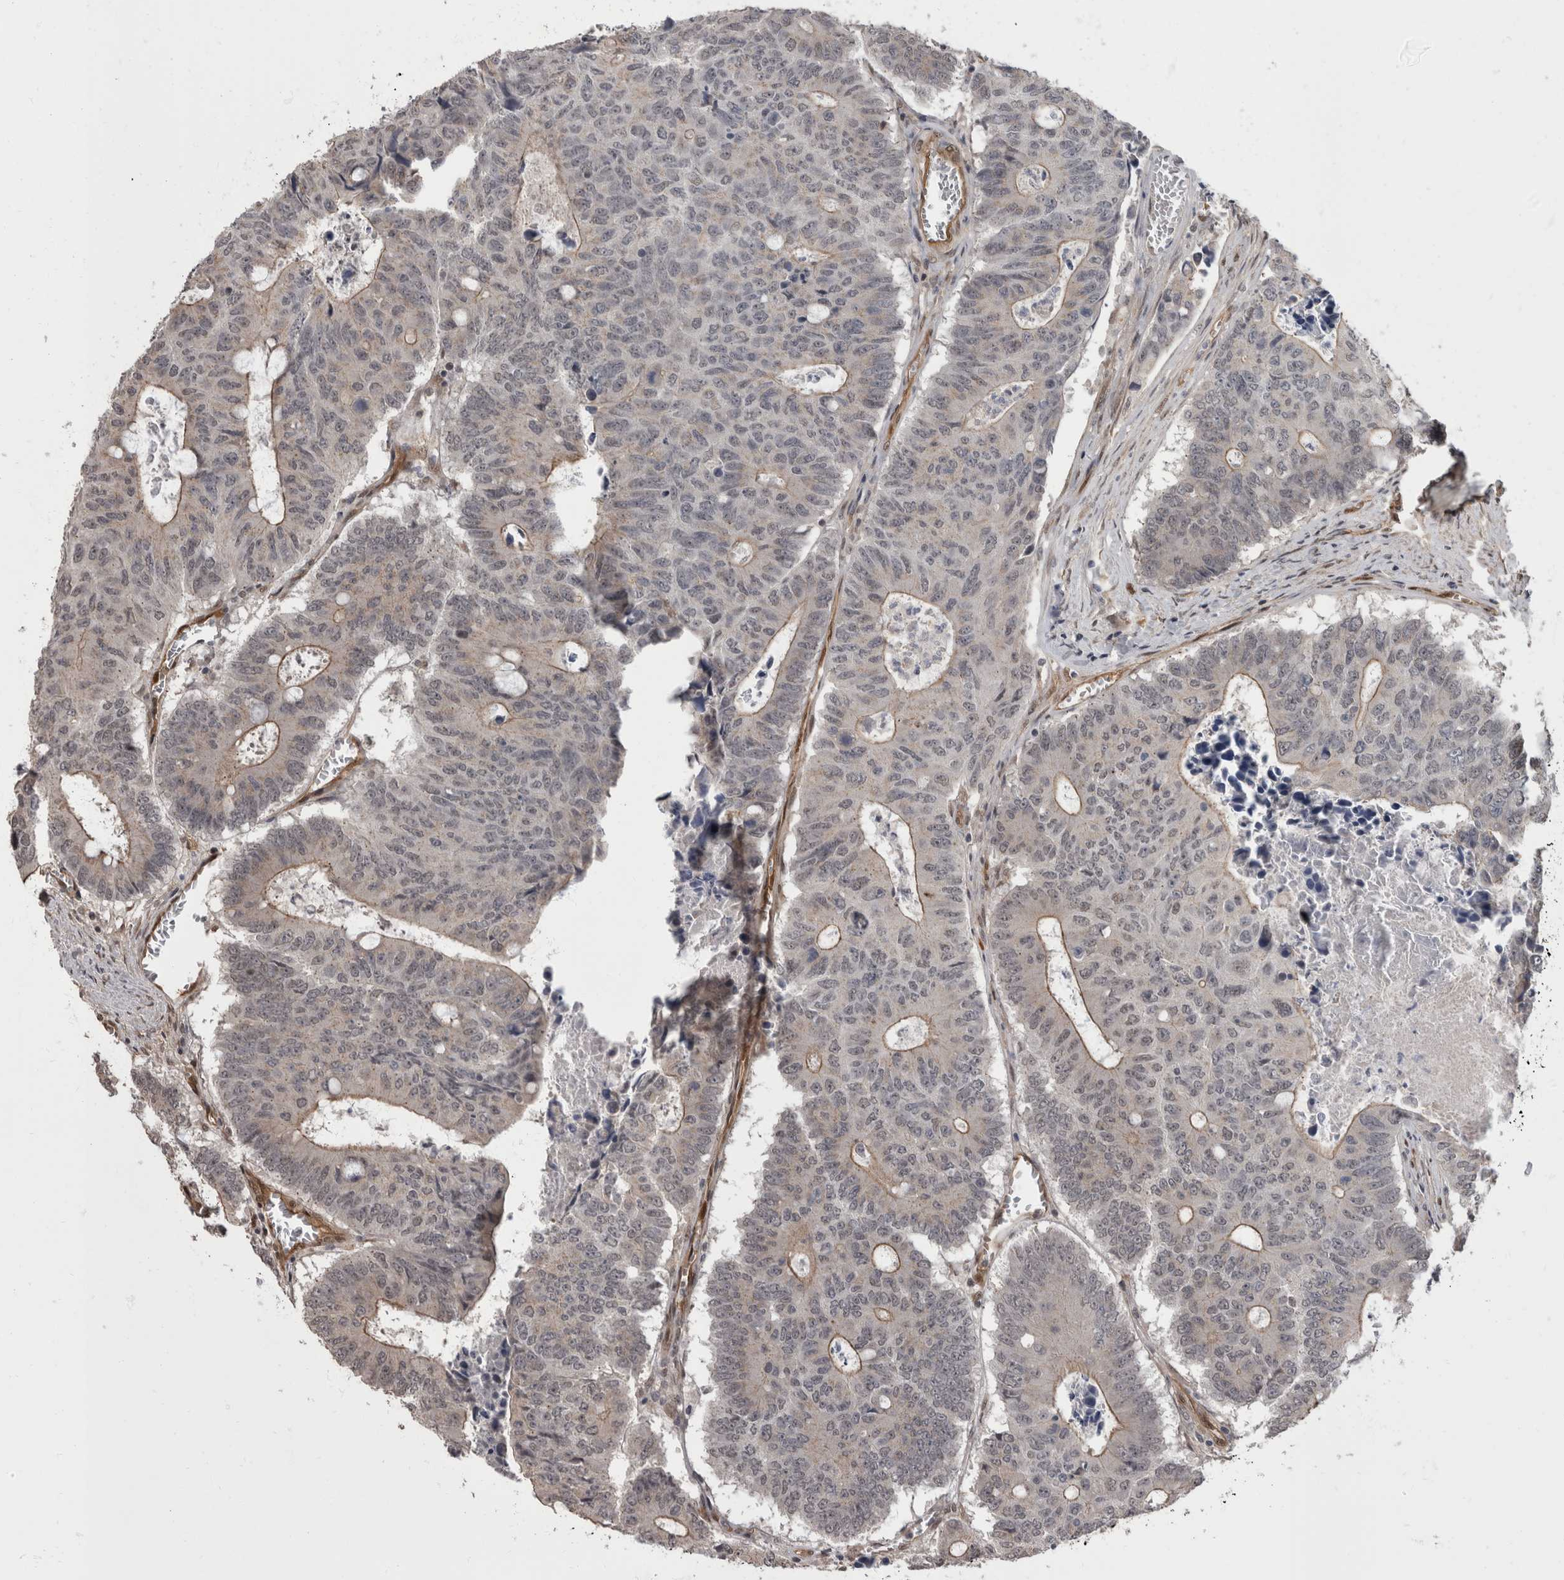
{"staining": {"intensity": "weak", "quantity": "<25%", "location": "cytoplasmic/membranous,nuclear"}, "tissue": "colorectal cancer", "cell_type": "Tumor cells", "image_type": "cancer", "snomed": [{"axis": "morphology", "description": "Adenocarcinoma, NOS"}, {"axis": "topography", "description": "Colon"}], "caption": "DAB immunohistochemical staining of human colorectal adenocarcinoma displays no significant positivity in tumor cells. (DAB (3,3'-diaminobenzidine) immunohistochemistry, high magnification).", "gene": "AKT3", "patient": {"sex": "male", "age": 87}}